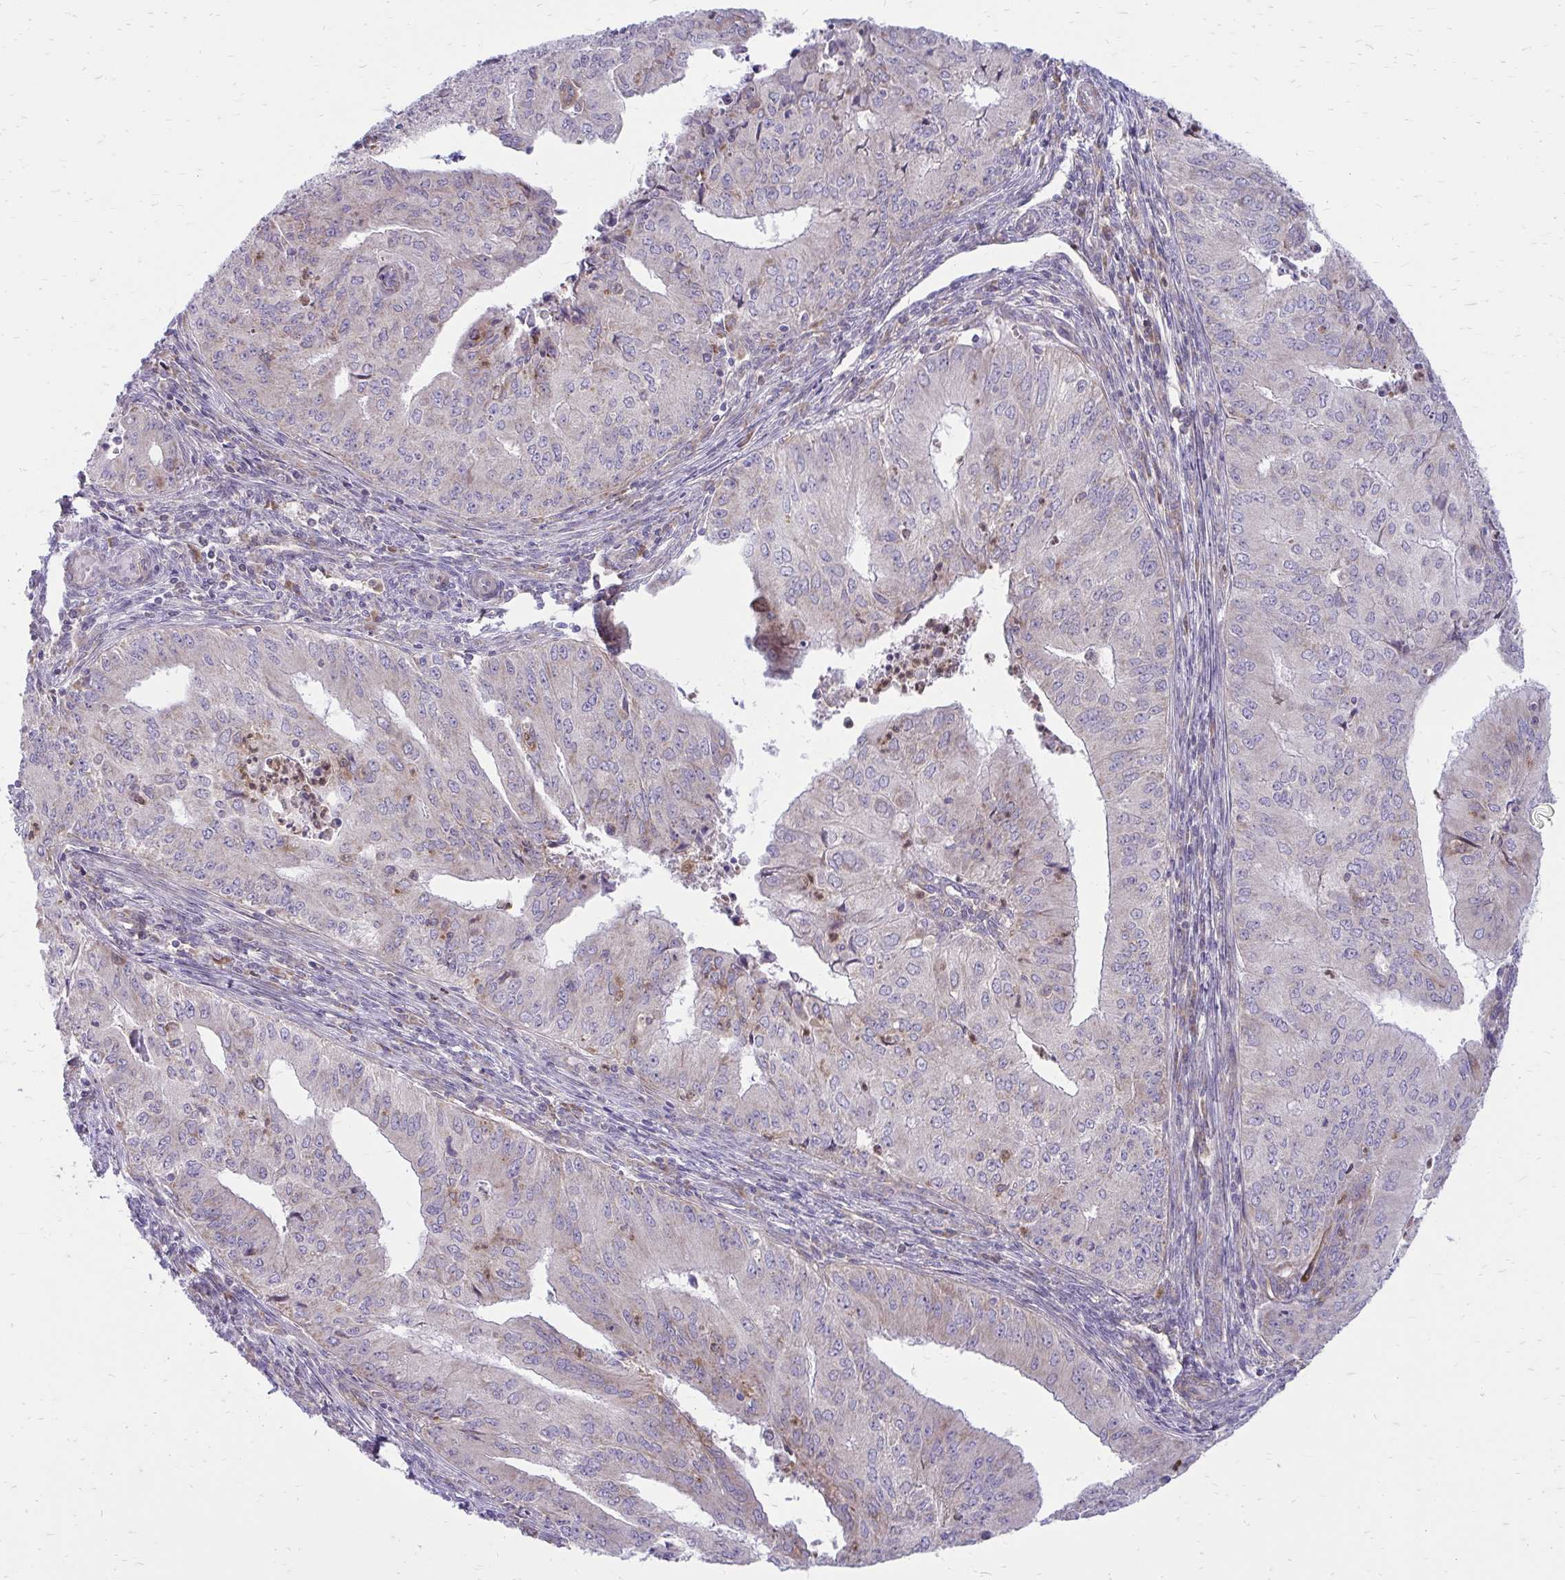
{"staining": {"intensity": "negative", "quantity": "none", "location": "none"}, "tissue": "endometrial cancer", "cell_type": "Tumor cells", "image_type": "cancer", "snomed": [{"axis": "morphology", "description": "Adenocarcinoma, NOS"}, {"axis": "topography", "description": "Endometrium"}], "caption": "IHC histopathology image of neoplastic tissue: human endometrial adenocarcinoma stained with DAB (3,3'-diaminobenzidine) shows no significant protein expression in tumor cells.", "gene": "ASAP1", "patient": {"sex": "female", "age": 50}}